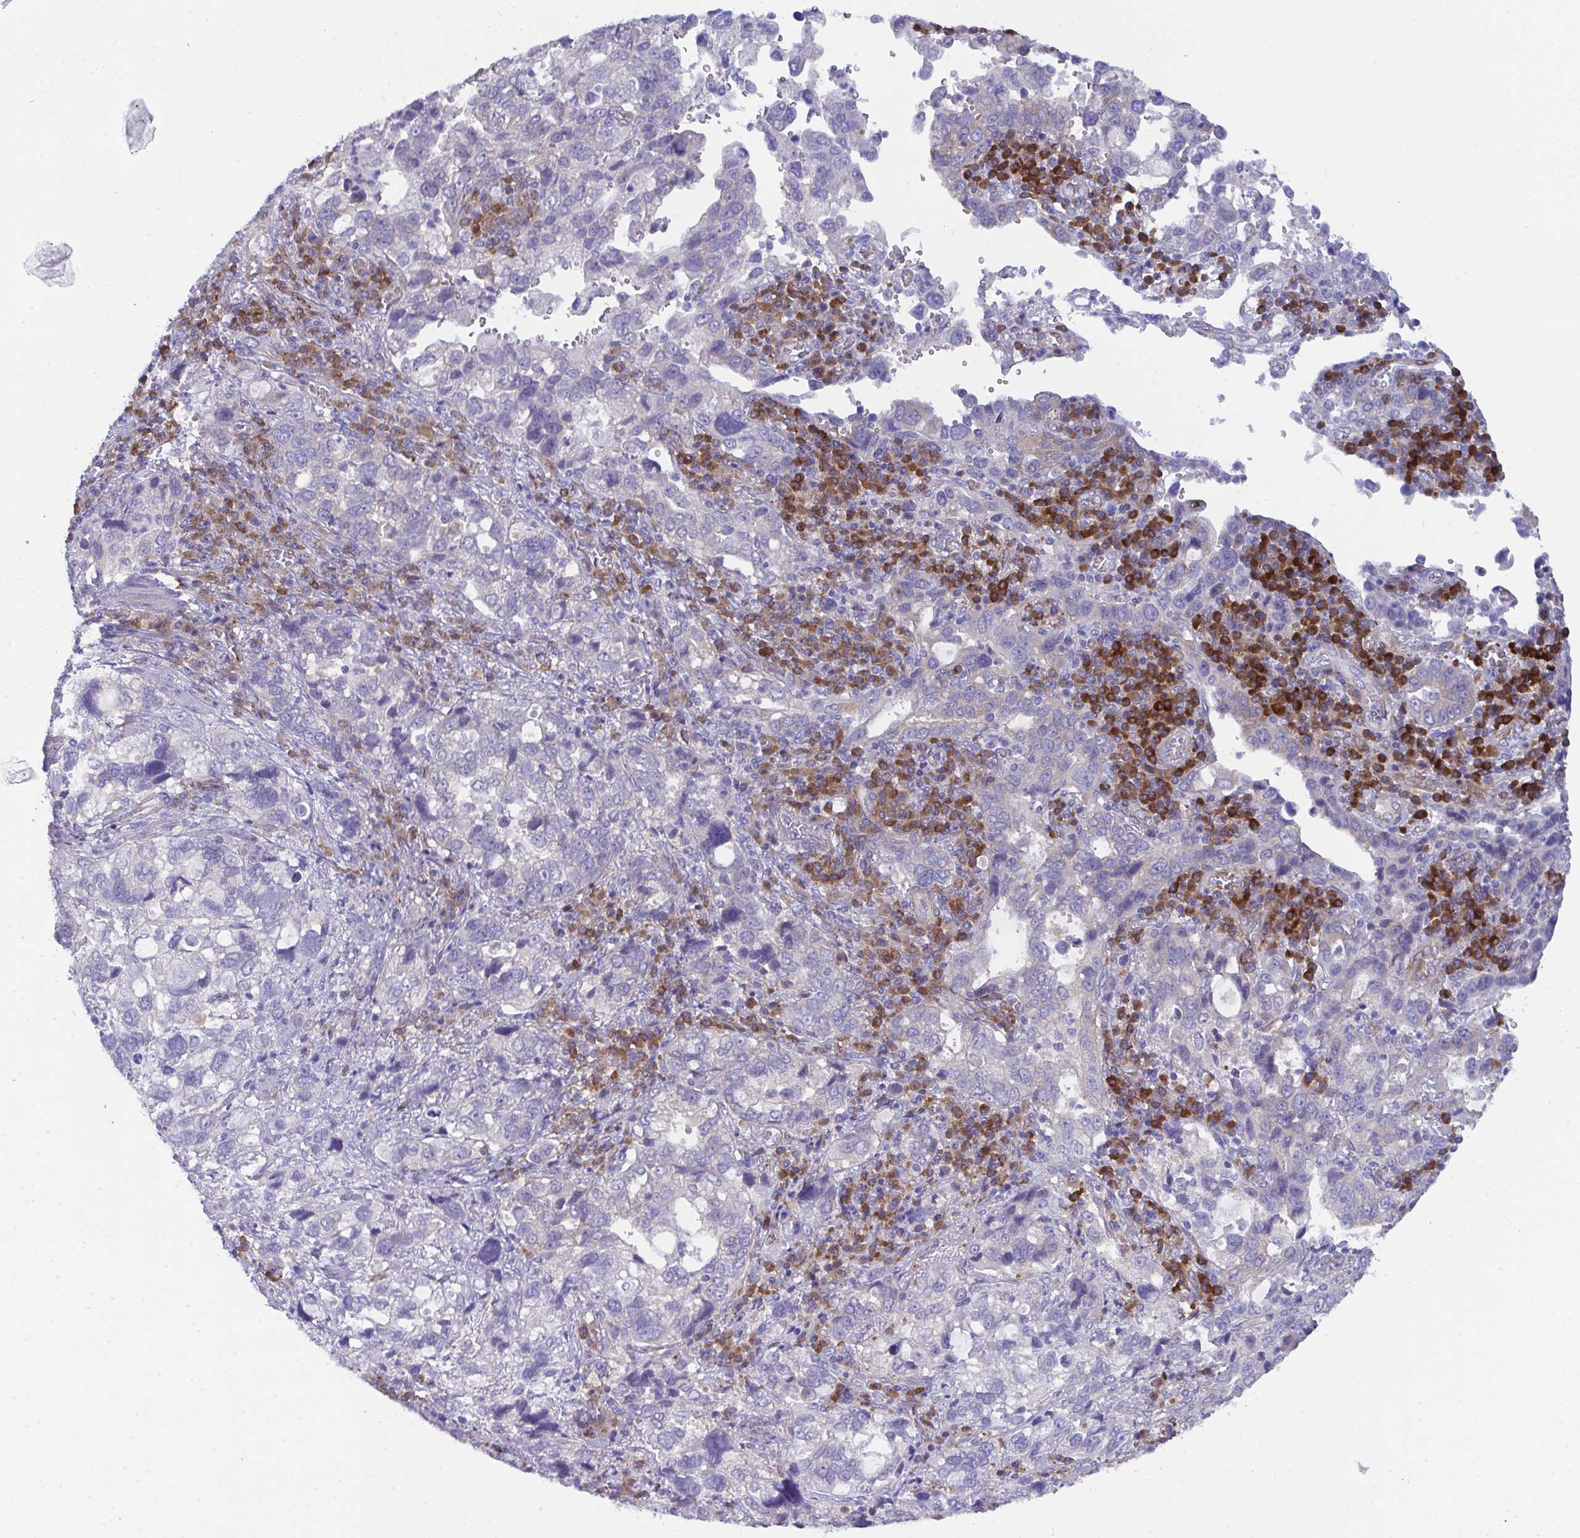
{"staining": {"intensity": "negative", "quantity": "none", "location": "none"}, "tissue": "stomach cancer", "cell_type": "Tumor cells", "image_type": "cancer", "snomed": [{"axis": "morphology", "description": "Adenocarcinoma, NOS"}, {"axis": "topography", "description": "Stomach, upper"}], "caption": "A histopathology image of human stomach cancer is negative for staining in tumor cells.", "gene": "GAB1", "patient": {"sex": "female", "age": 81}}